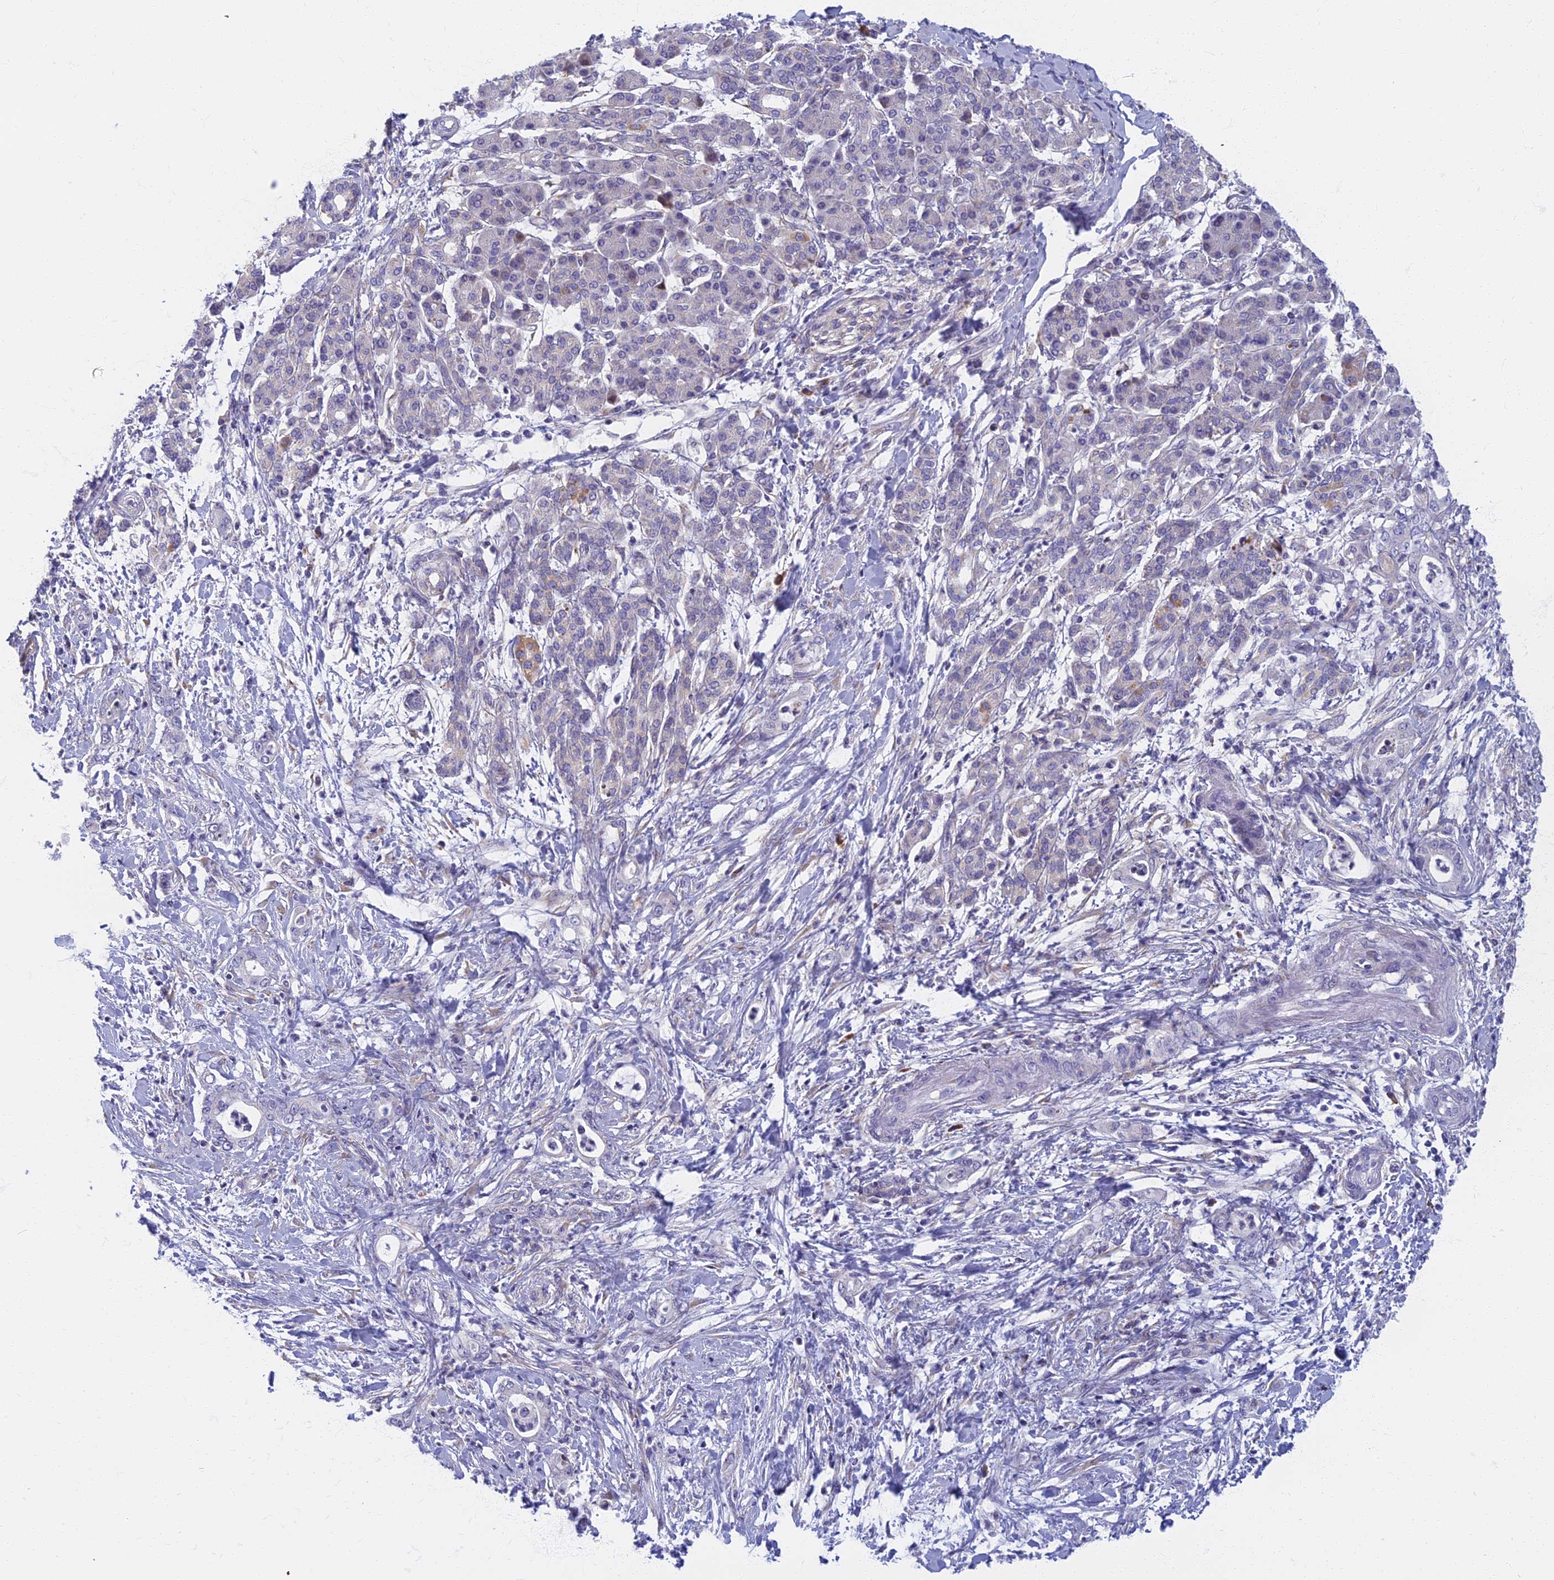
{"staining": {"intensity": "negative", "quantity": "none", "location": "none"}, "tissue": "pancreatic cancer", "cell_type": "Tumor cells", "image_type": "cancer", "snomed": [{"axis": "morphology", "description": "Normal tissue, NOS"}, {"axis": "morphology", "description": "Adenocarcinoma, NOS"}, {"axis": "topography", "description": "Pancreas"}], "caption": "Immunohistochemistry (IHC) histopathology image of pancreatic cancer (adenocarcinoma) stained for a protein (brown), which exhibits no staining in tumor cells.", "gene": "DDX51", "patient": {"sex": "female", "age": 55}}